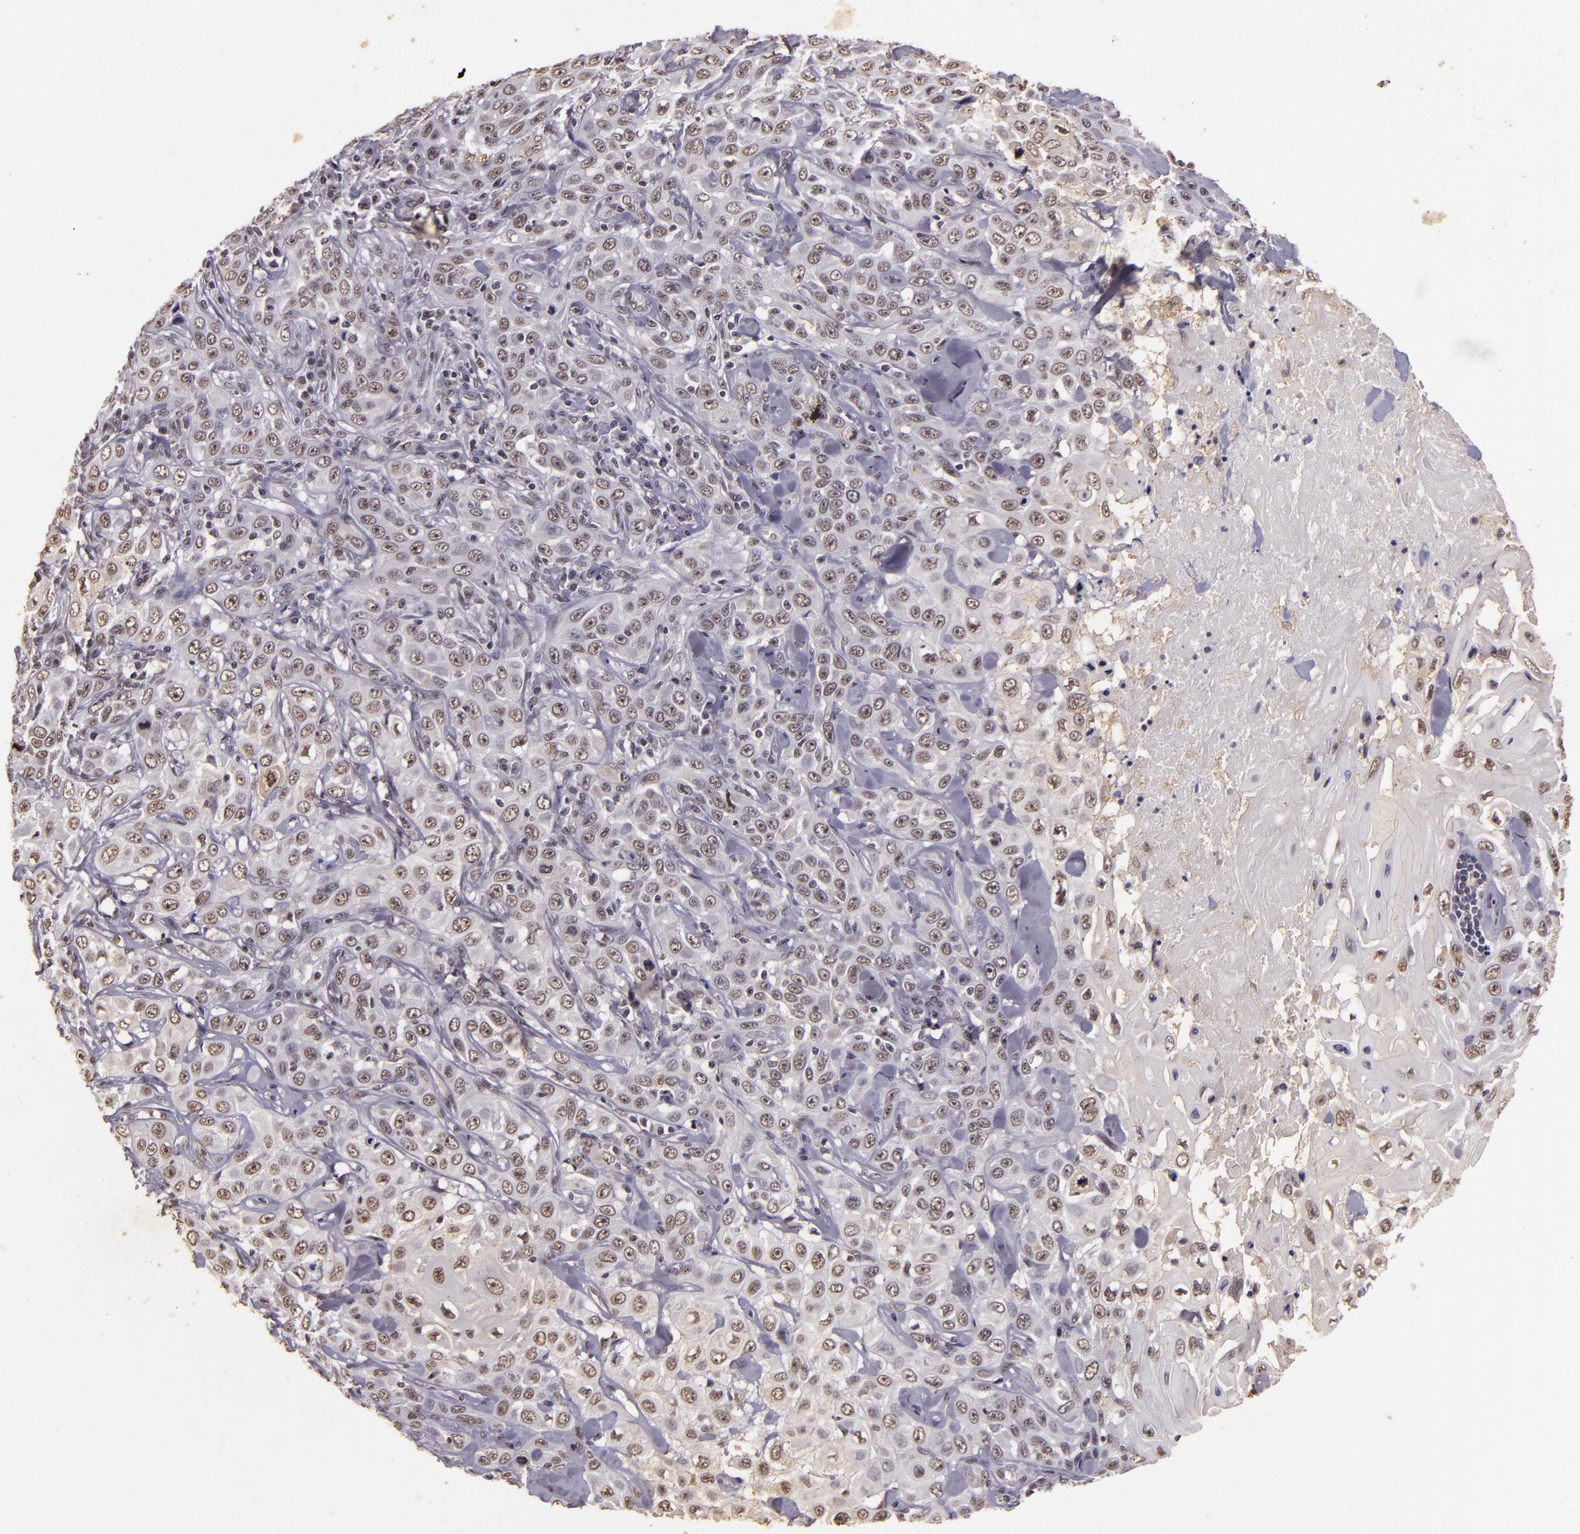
{"staining": {"intensity": "weak", "quantity": "25%-75%", "location": "nuclear"}, "tissue": "skin cancer", "cell_type": "Tumor cells", "image_type": "cancer", "snomed": [{"axis": "morphology", "description": "Squamous cell carcinoma, NOS"}, {"axis": "topography", "description": "Skin"}], "caption": "Immunohistochemistry (IHC) of human squamous cell carcinoma (skin) exhibits low levels of weak nuclear expression in approximately 25%-75% of tumor cells.", "gene": "CBX3", "patient": {"sex": "male", "age": 84}}